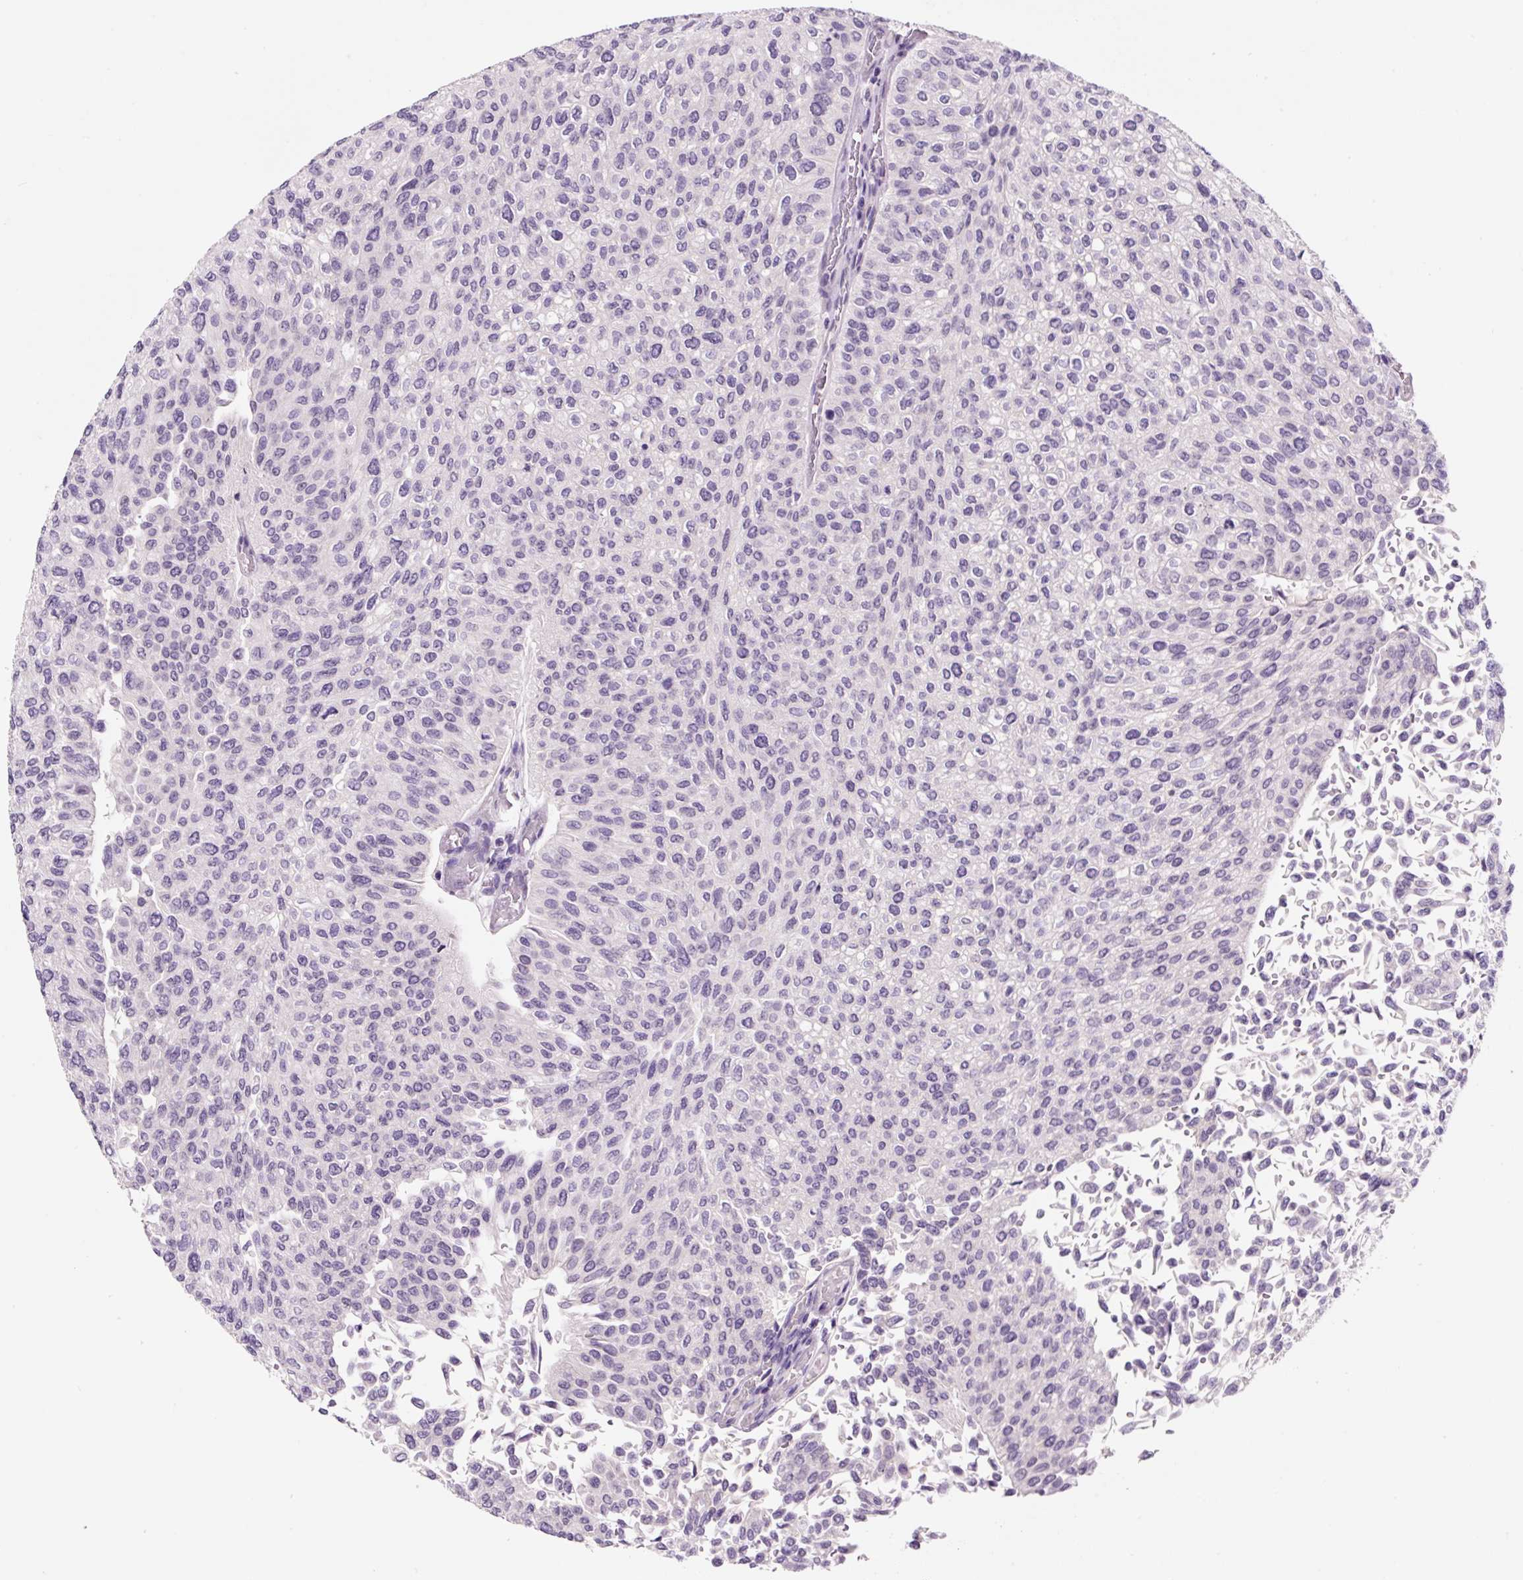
{"staining": {"intensity": "negative", "quantity": "none", "location": "none"}, "tissue": "urothelial cancer", "cell_type": "Tumor cells", "image_type": "cancer", "snomed": [{"axis": "morphology", "description": "Urothelial carcinoma, NOS"}, {"axis": "topography", "description": "Urinary bladder"}], "caption": "Immunohistochemical staining of urothelial cancer demonstrates no significant expression in tumor cells. Nuclei are stained in blue.", "gene": "SYP", "patient": {"sex": "male", "age": 59}}